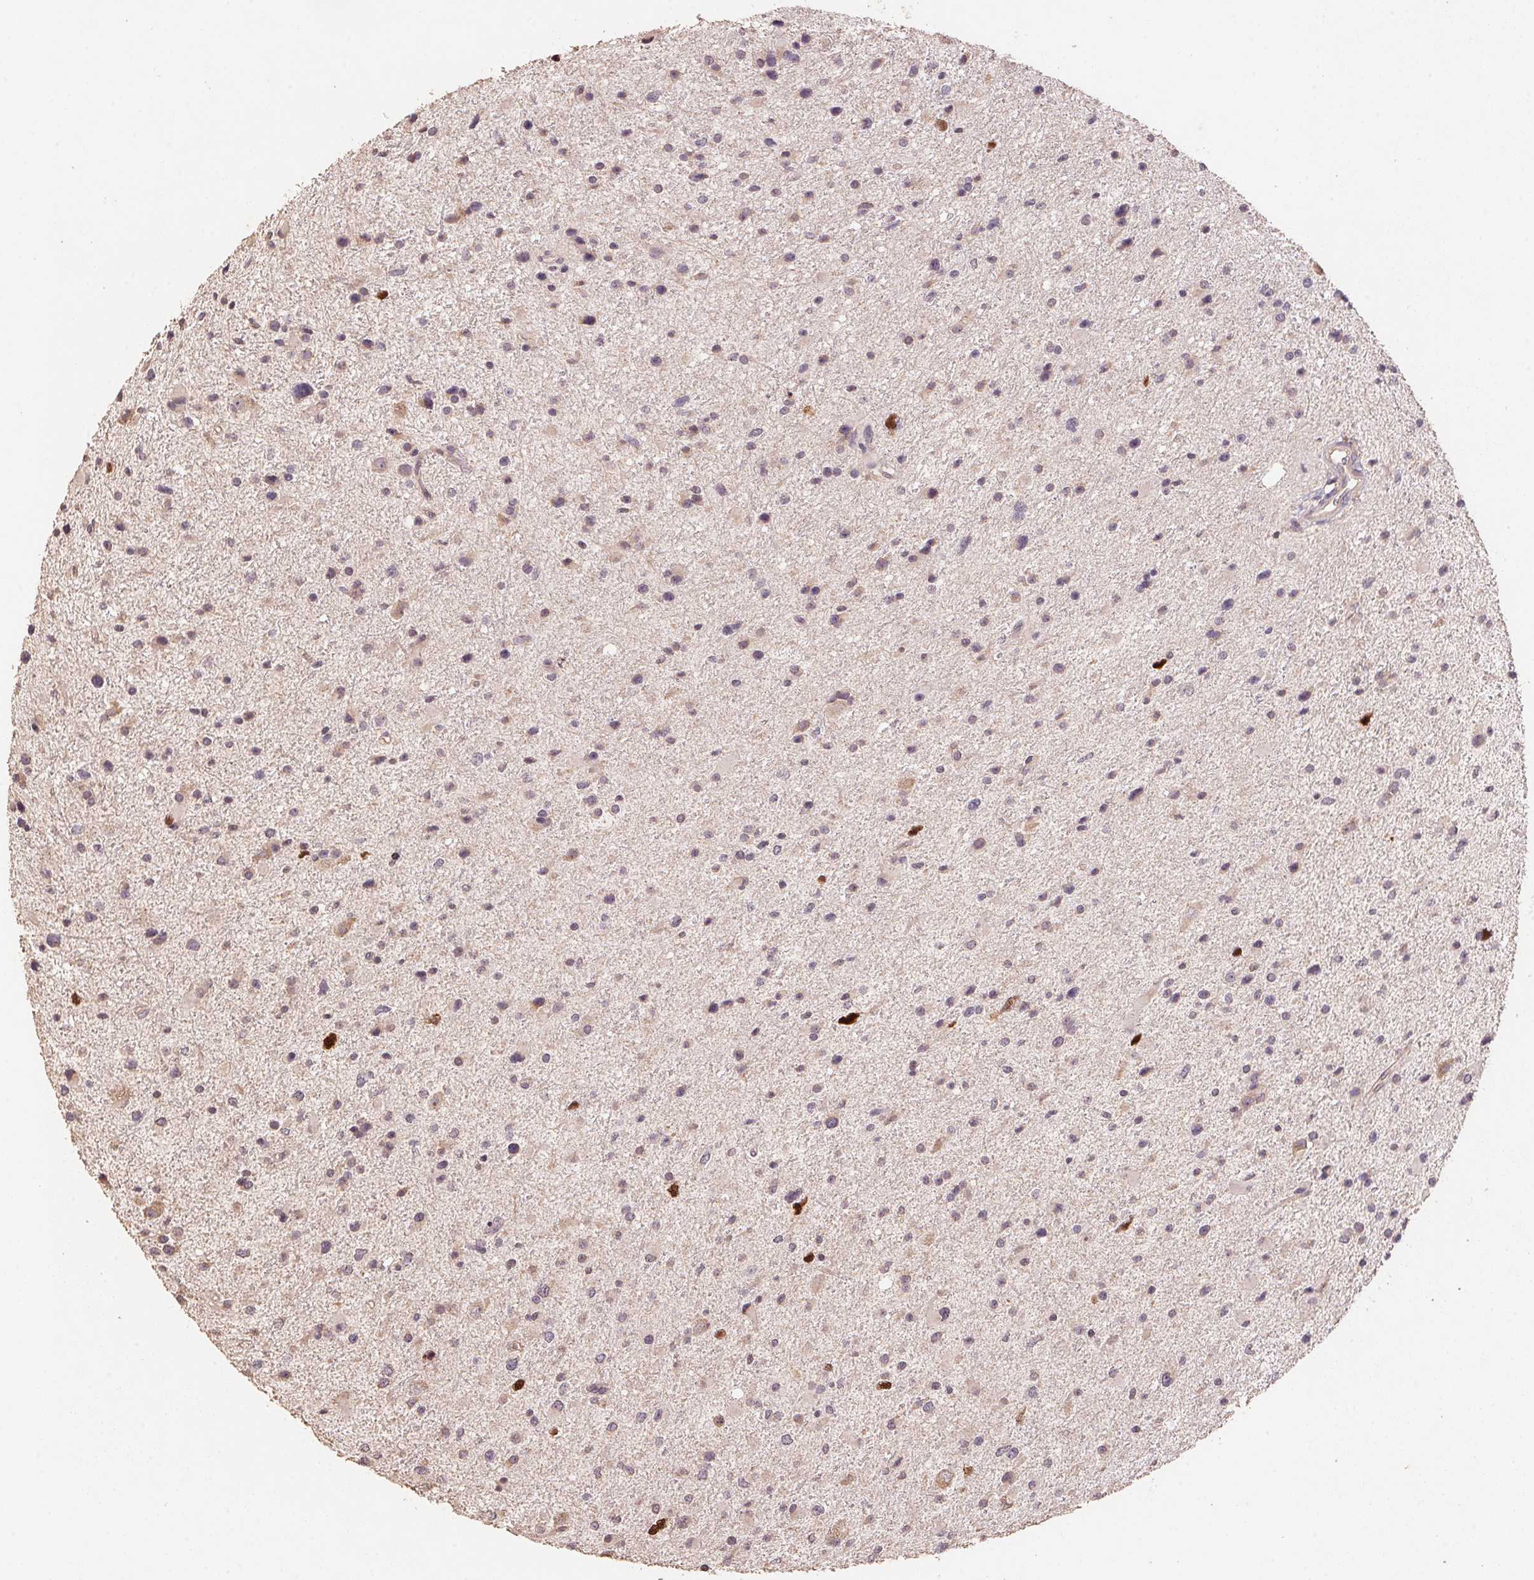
{"staining": {"intensity": "strong", "quantity": "<25%", "location": "nuclear"}, "tissue": "glioma", "cell_type": "Tumor cells", "image_type": "cancer", "snomed": [{"axis": "morphology", "description": "Glioma, malignant, Low grade"}, {"axis": "topography", "description": "Brain"}], "caption": "Tumor cells reveal strong nuclear staining in approximately <25% of cells in glioma.", "gene": "CENPF", "patient": {"sex": "female", "age": 32}}